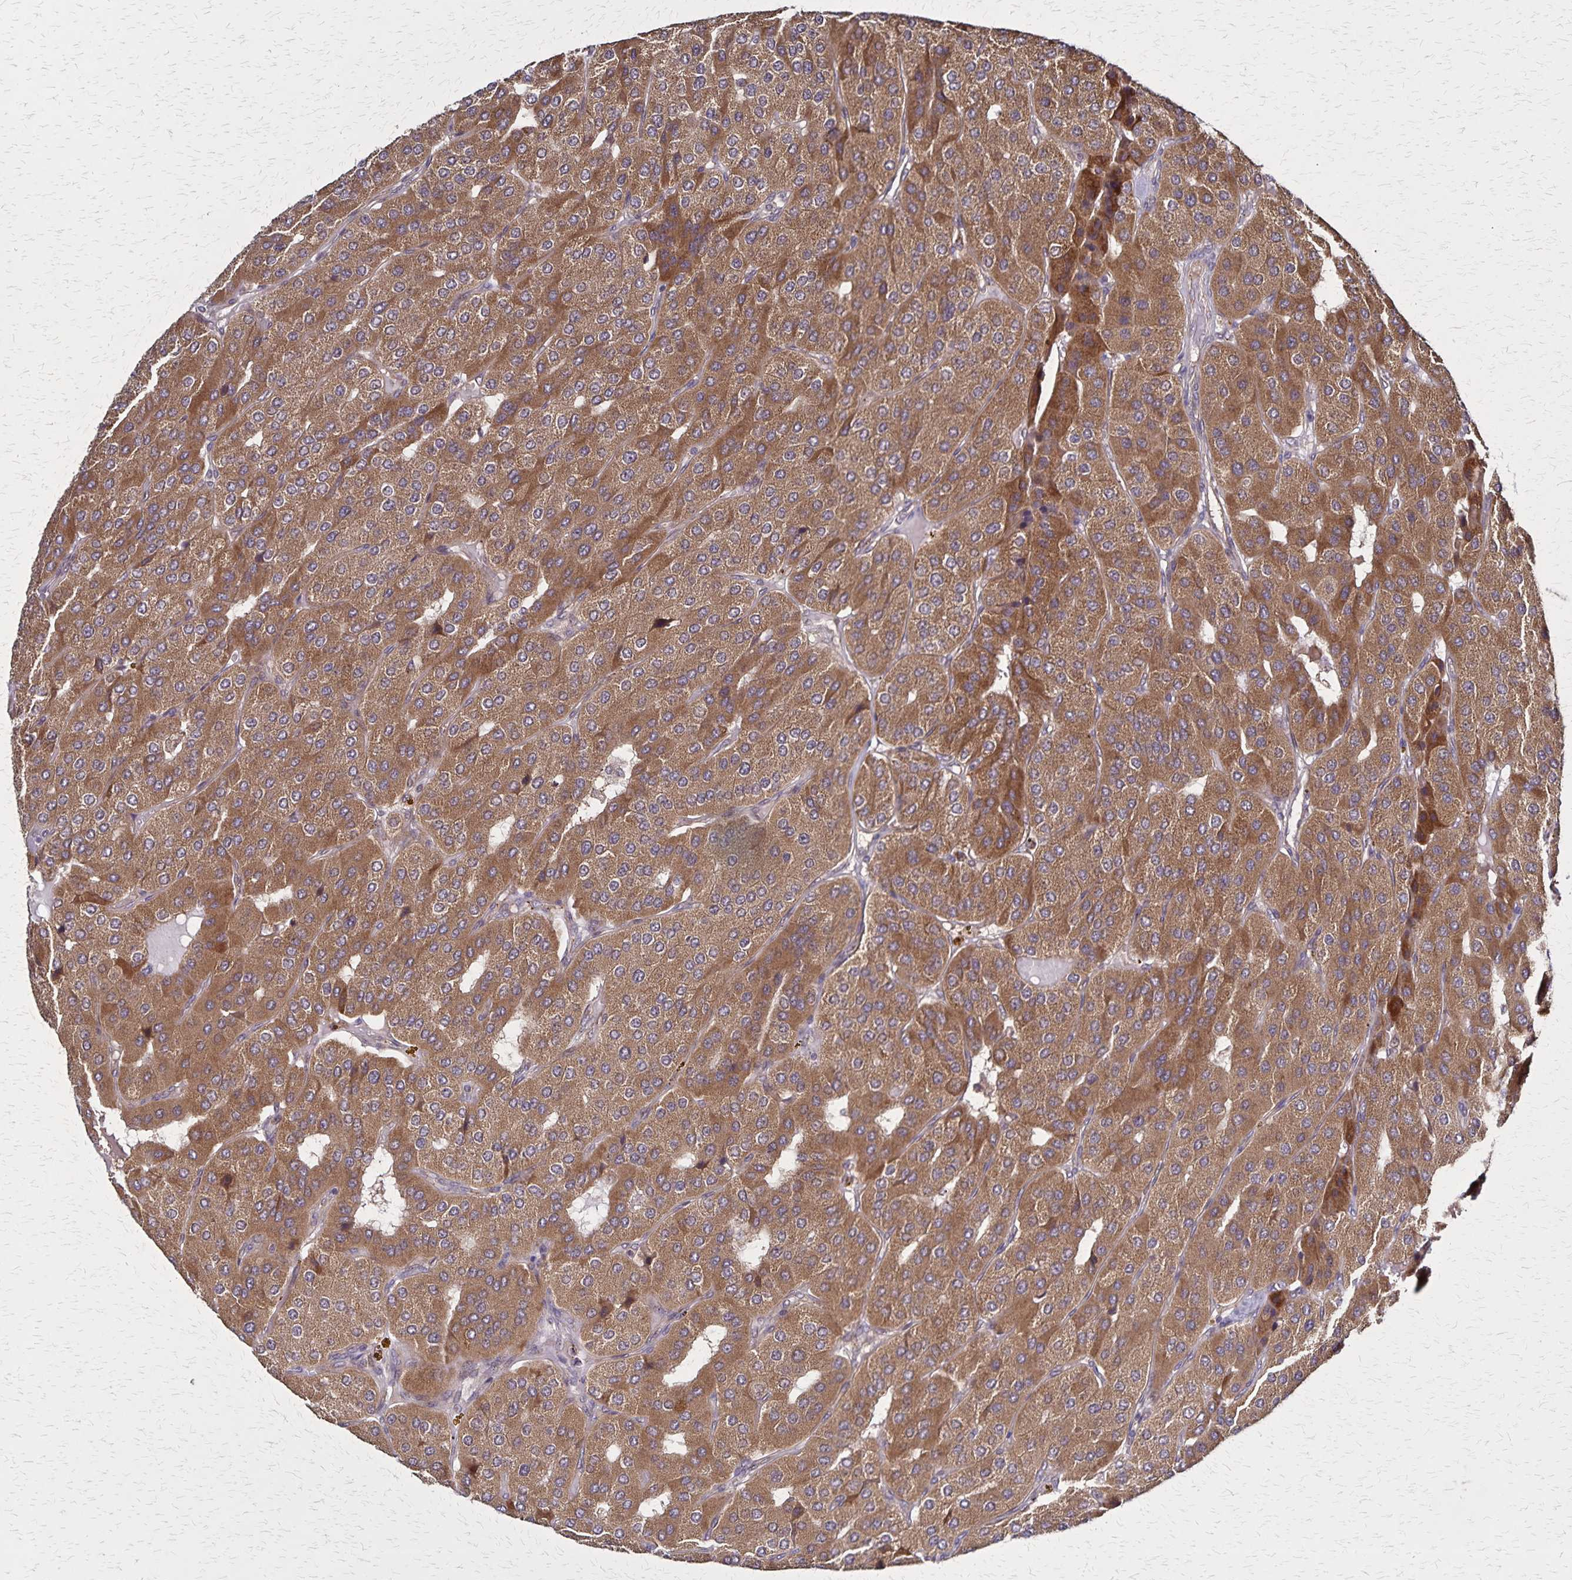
{"staining": {"intensity": "moderate", "quantity": ">75%", "location": "cytoplasmic/membranous"}, "tissue": "parathyroid gland", "cell_type": "Glandular cells", "image_type": "normal", "snomed": [{"axis": "morphology", "description": "Normal tissue, NOS"}, {"axis": "morphology", "description": "Adenoma, NOS"}, {"axis": "topography", "description": "Parathyroid gland"}], "caption": "Human parathyroid gland stained for a protein (brown) demonstrates moderate cytoplasmic/membranous positive staining in approximately >75% of glandular cells.", "gene": "NFS1", "patient": {"sex": "female", "age": 86}}